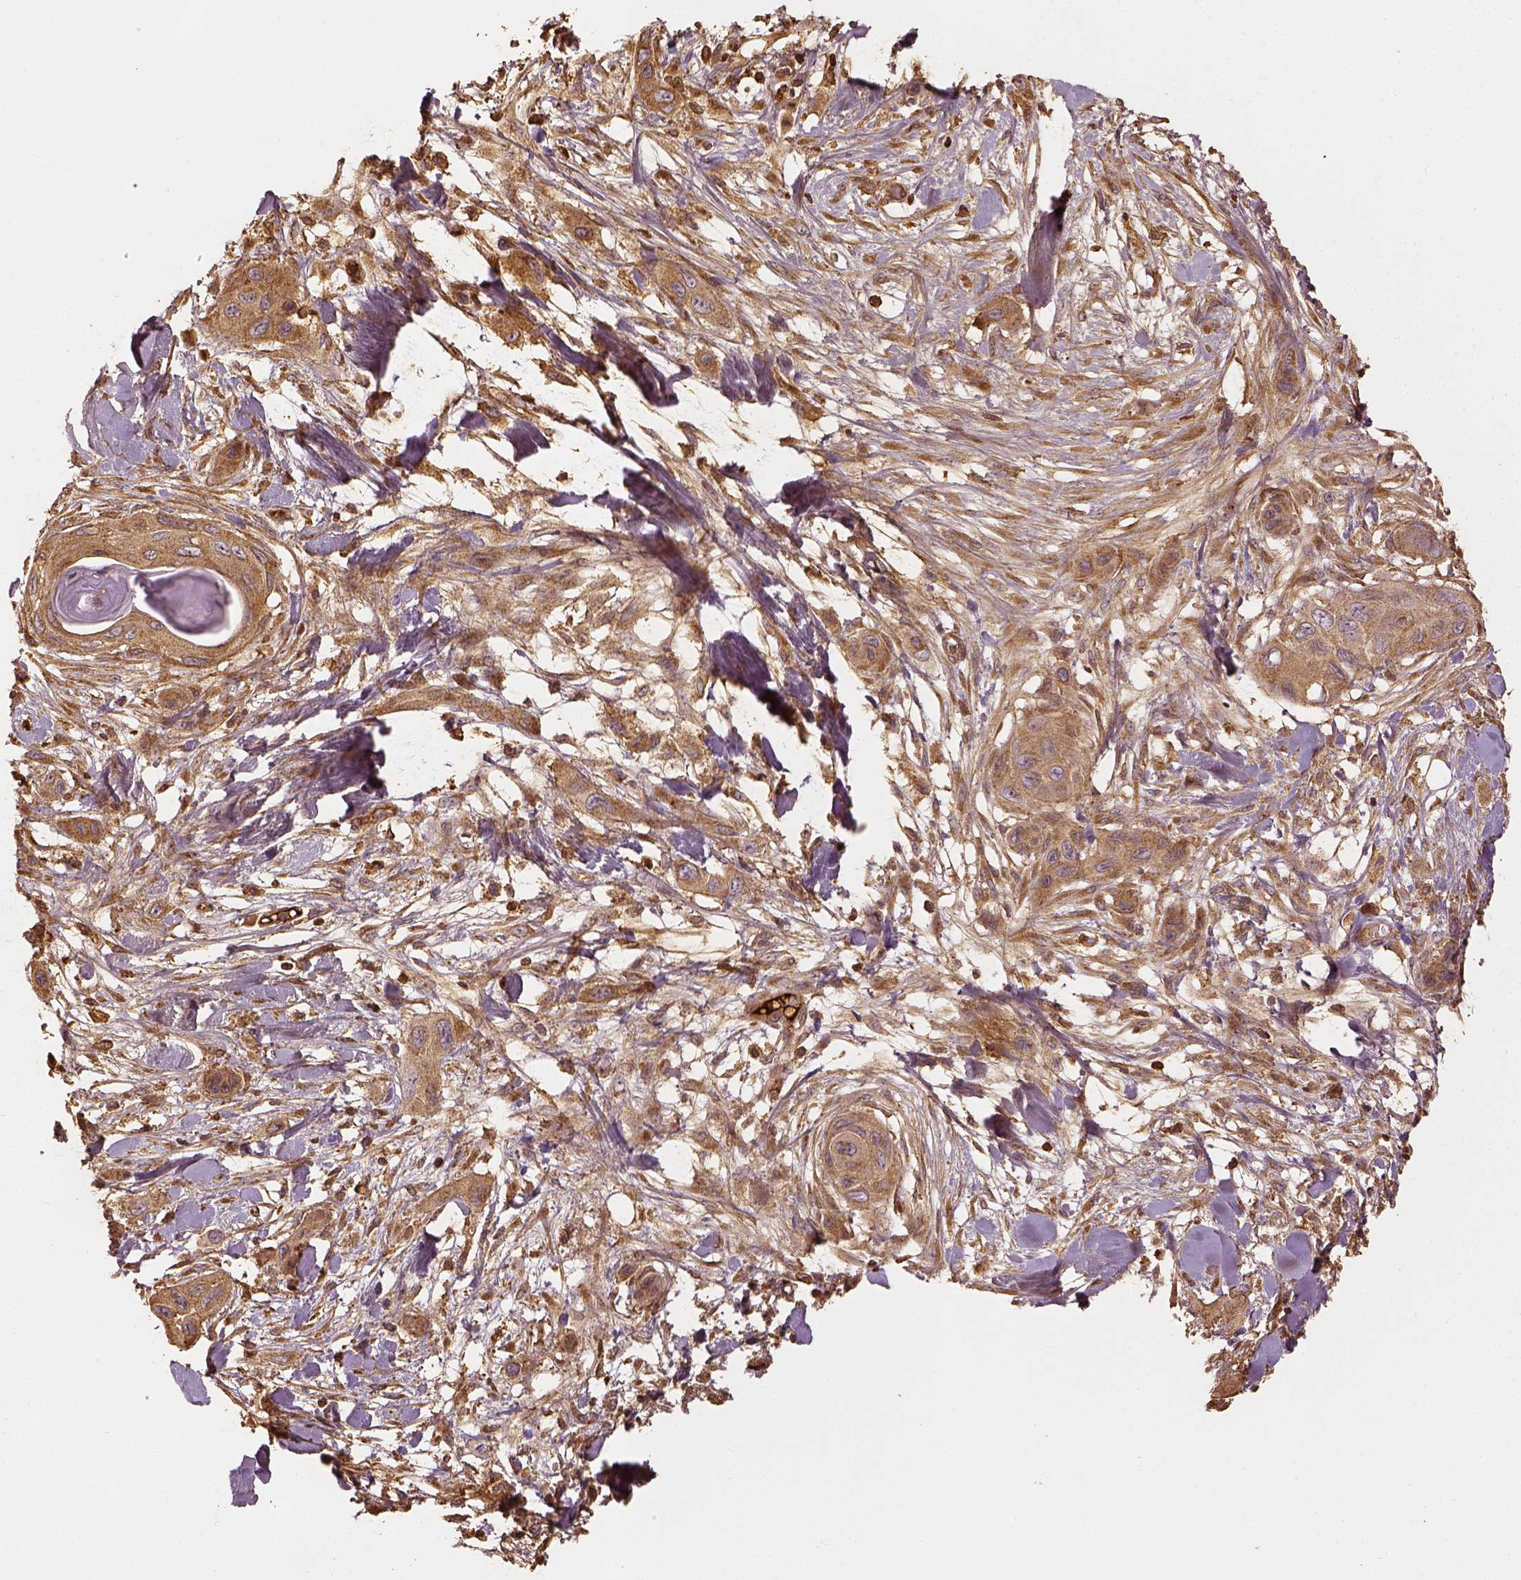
{"staining": {"intensity": "moderate", "quantity": "25%-75%", "location": "cytoplasmic/membranous"}, "tissue": "skin cancer", "cell_type": "Tumor cells", "image_type": "cancer", "snomed": [{"axis": "morphology", "description": "Squamous cell carcinoma, NOS"}, {"axis": "topography", "description": "Skin"}], "caption": "Brown immunohistochemical staining in human skin cancer (squamous cell carcinoma) reveals moderate cytoplasmic/membranous positivity in approximately 25%-75% of tumor cells.", "gene": "VEGFA", "patient": {"sex": "male", "age": 79}}